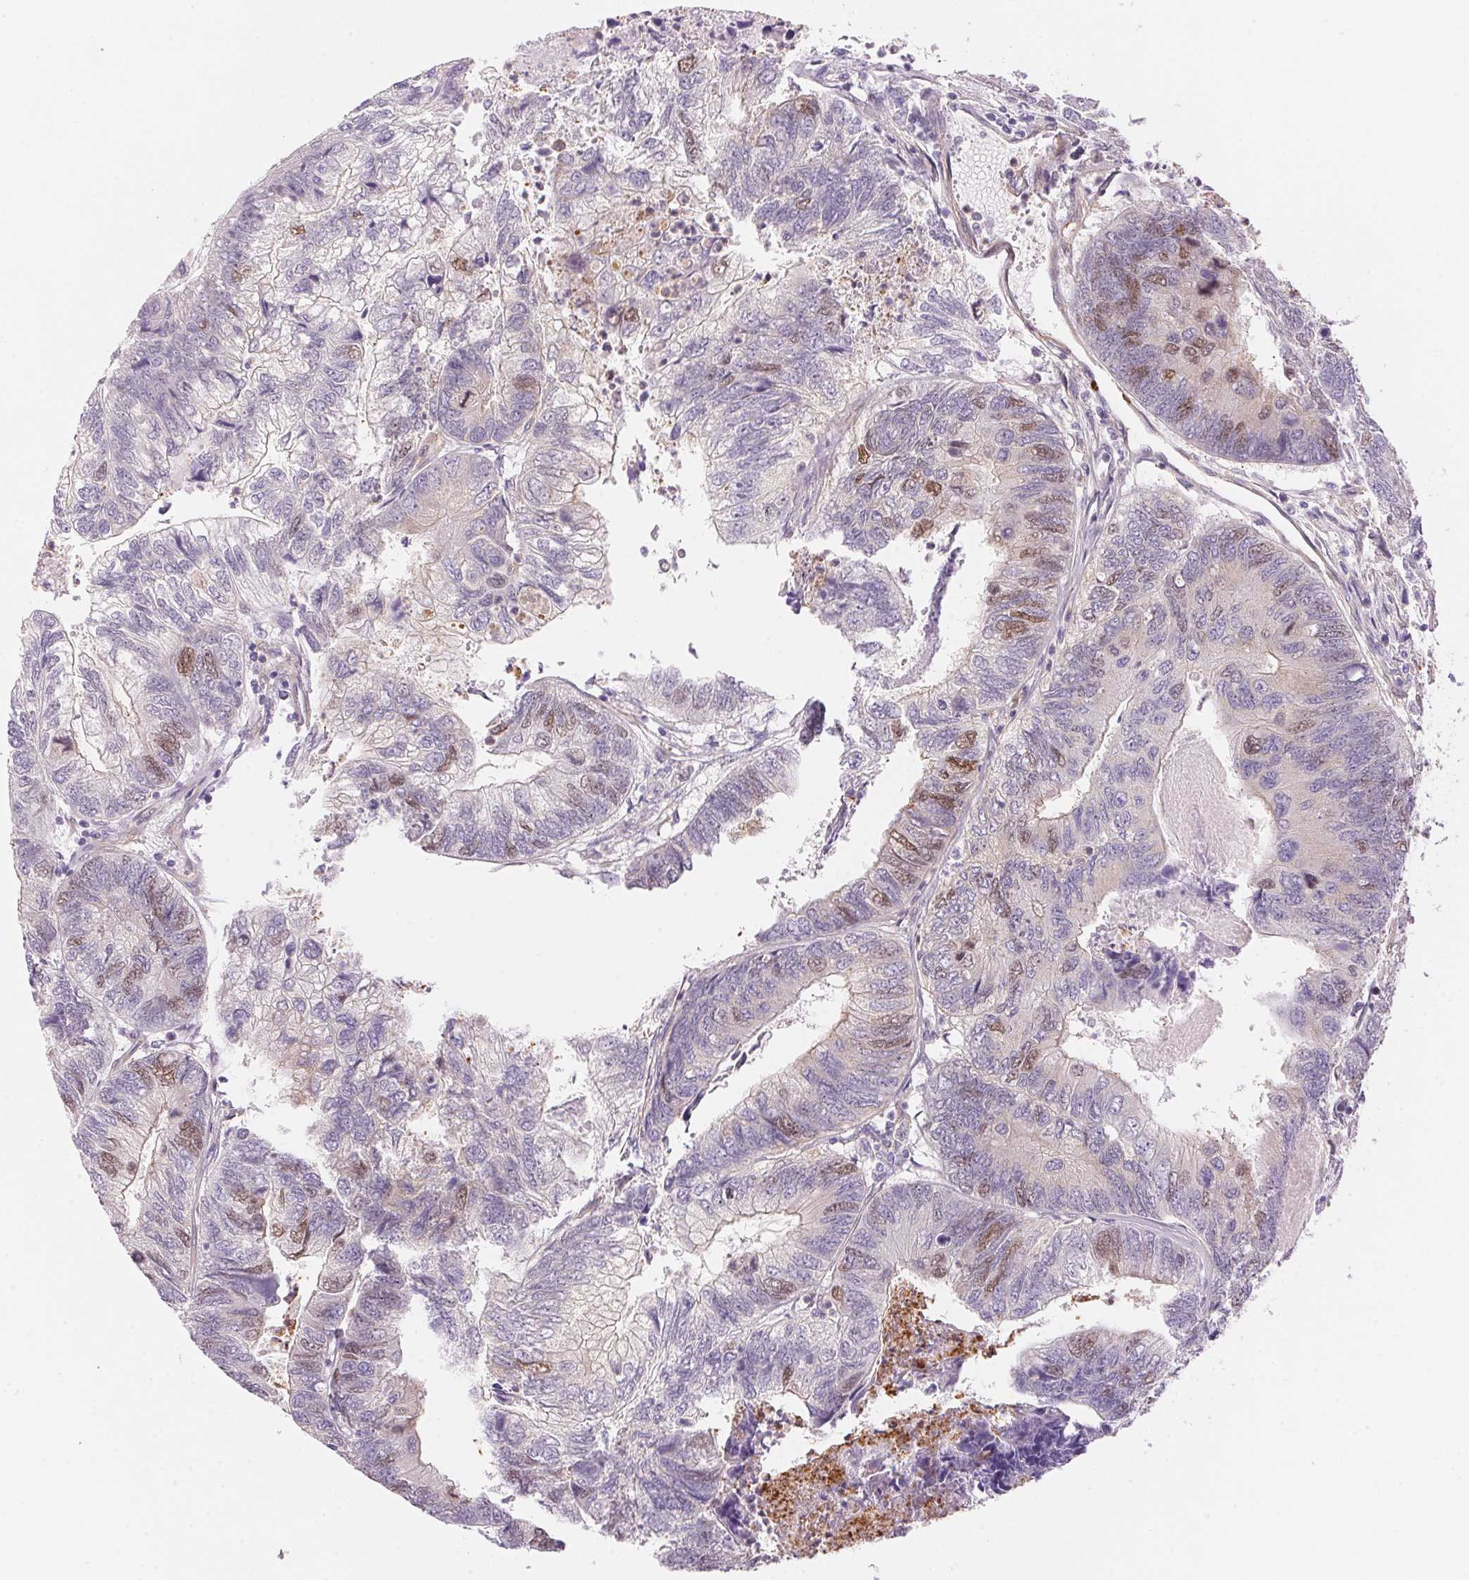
{"staining": {"intensity": "moderate", "quantity": "25%-75%", "location": "nuclear"}, "tissue": "colorectal cancer", "cell_type": "Tumor cells", "image_type": "cancer", "snomed": [{"axis": "morphology", "description": "Adenocarcinoma, NOS"}, {"axis": "topography", "description": "Colon"}], "caption": "Immunohistochemistry photomicrograph of neoplastic tissue: colorectal cancer stained using immunohistochemistry displays medium levels of moderate protein expression localized specifically in the nuclear of tumor cells, appearing as a nuclear brown color.", "gene": "SMTN", "patient": {"sex": "female", "age": 67}}